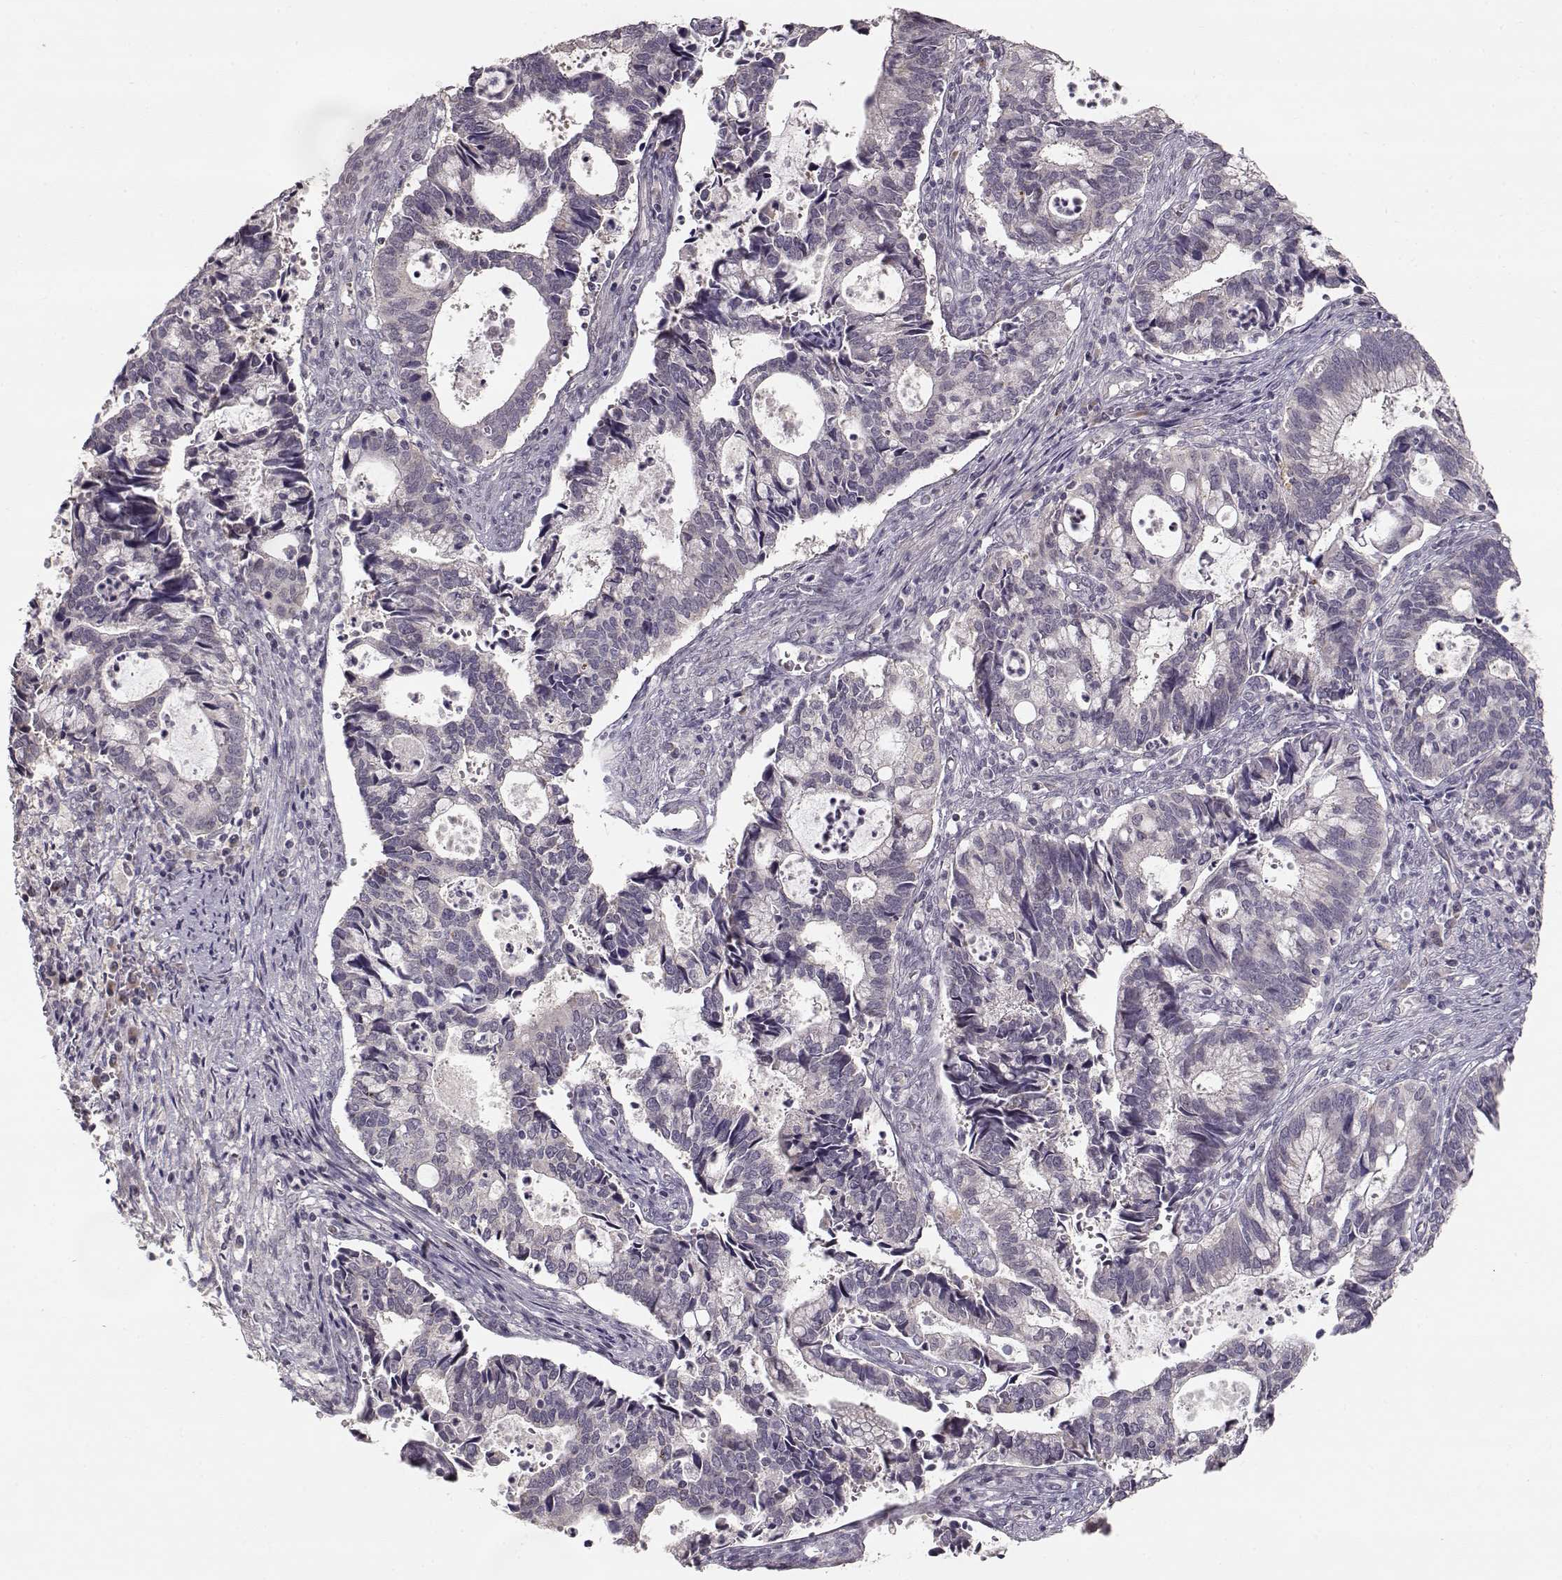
{"staining": {"intensity": "negative", "quantity": "none", "location": "none"}, "tissue": "cervical cancer", "cell_type": "Tumor cells", "image_type": "cancer", "snomed": [{"axis": "morphology", "description": "Adenocarcinoma, NOS"}, {"axis": "topography", "description": "Cervix"}], "caption": "High power microscopy photomicrograph of an immunohistochemistry (IHC) photomicrograph of cervical cancer (adenocarcinoma), revealing no significant expression in tumor cells.", "gene": "PNMT", "patient": {"sex": "female", "age": 42}}